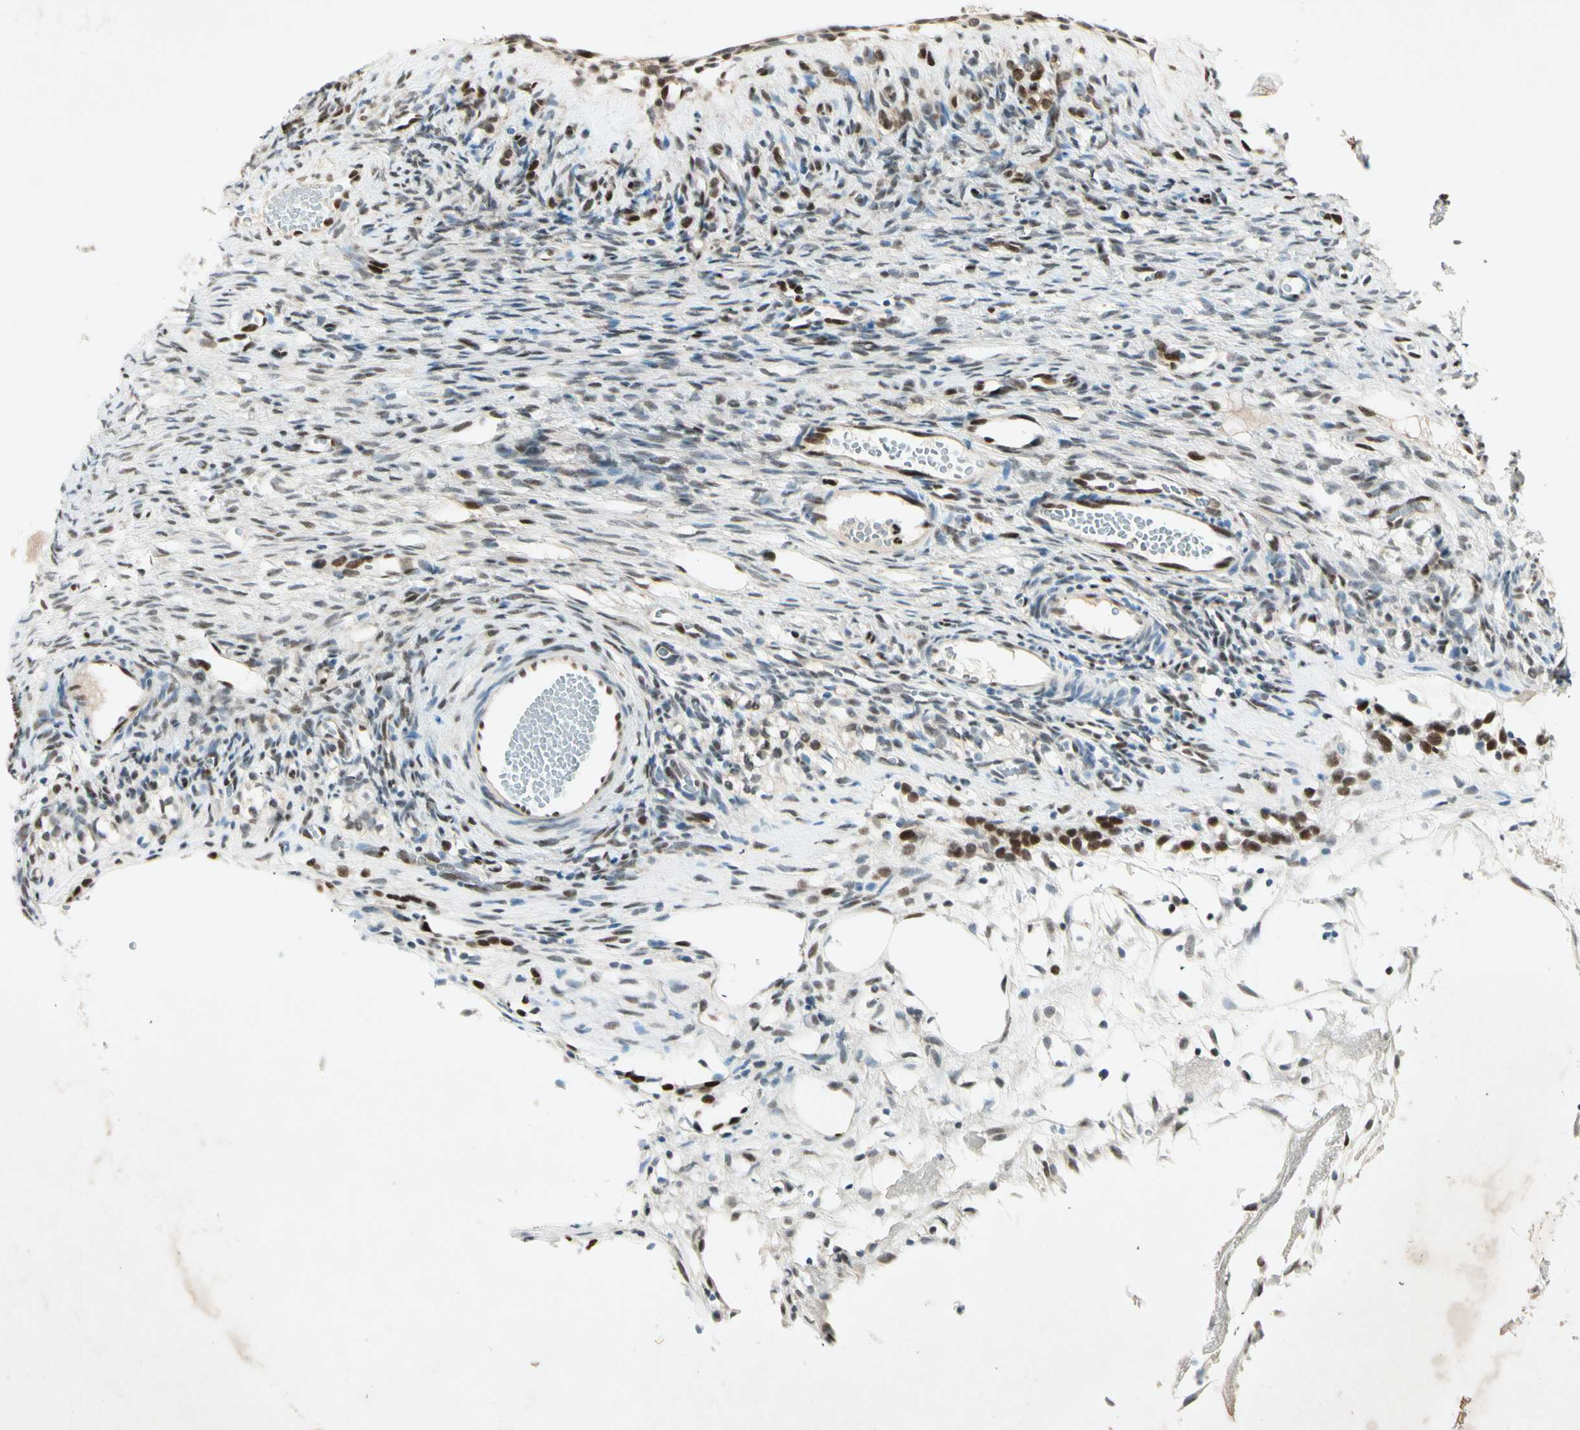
{"staining": {"intensity": "strong", "quantity": ">75%", "location": "nuclear"}, "tissue": "ovary", "cell_type": "Follicle cells", "image_type": "normal", "snomed": [{"axis": "morphology", "description": "Normal tissue, NOS"}, {"axis": "topography", "description": "Ovary"}], "caption": "Ovary stained for a protein shows strong nuclear positivity in follicle cells. Nuclei are stained in blue.", "gene": "RNF43", "patient": {"sex": "female", "age": 35}}